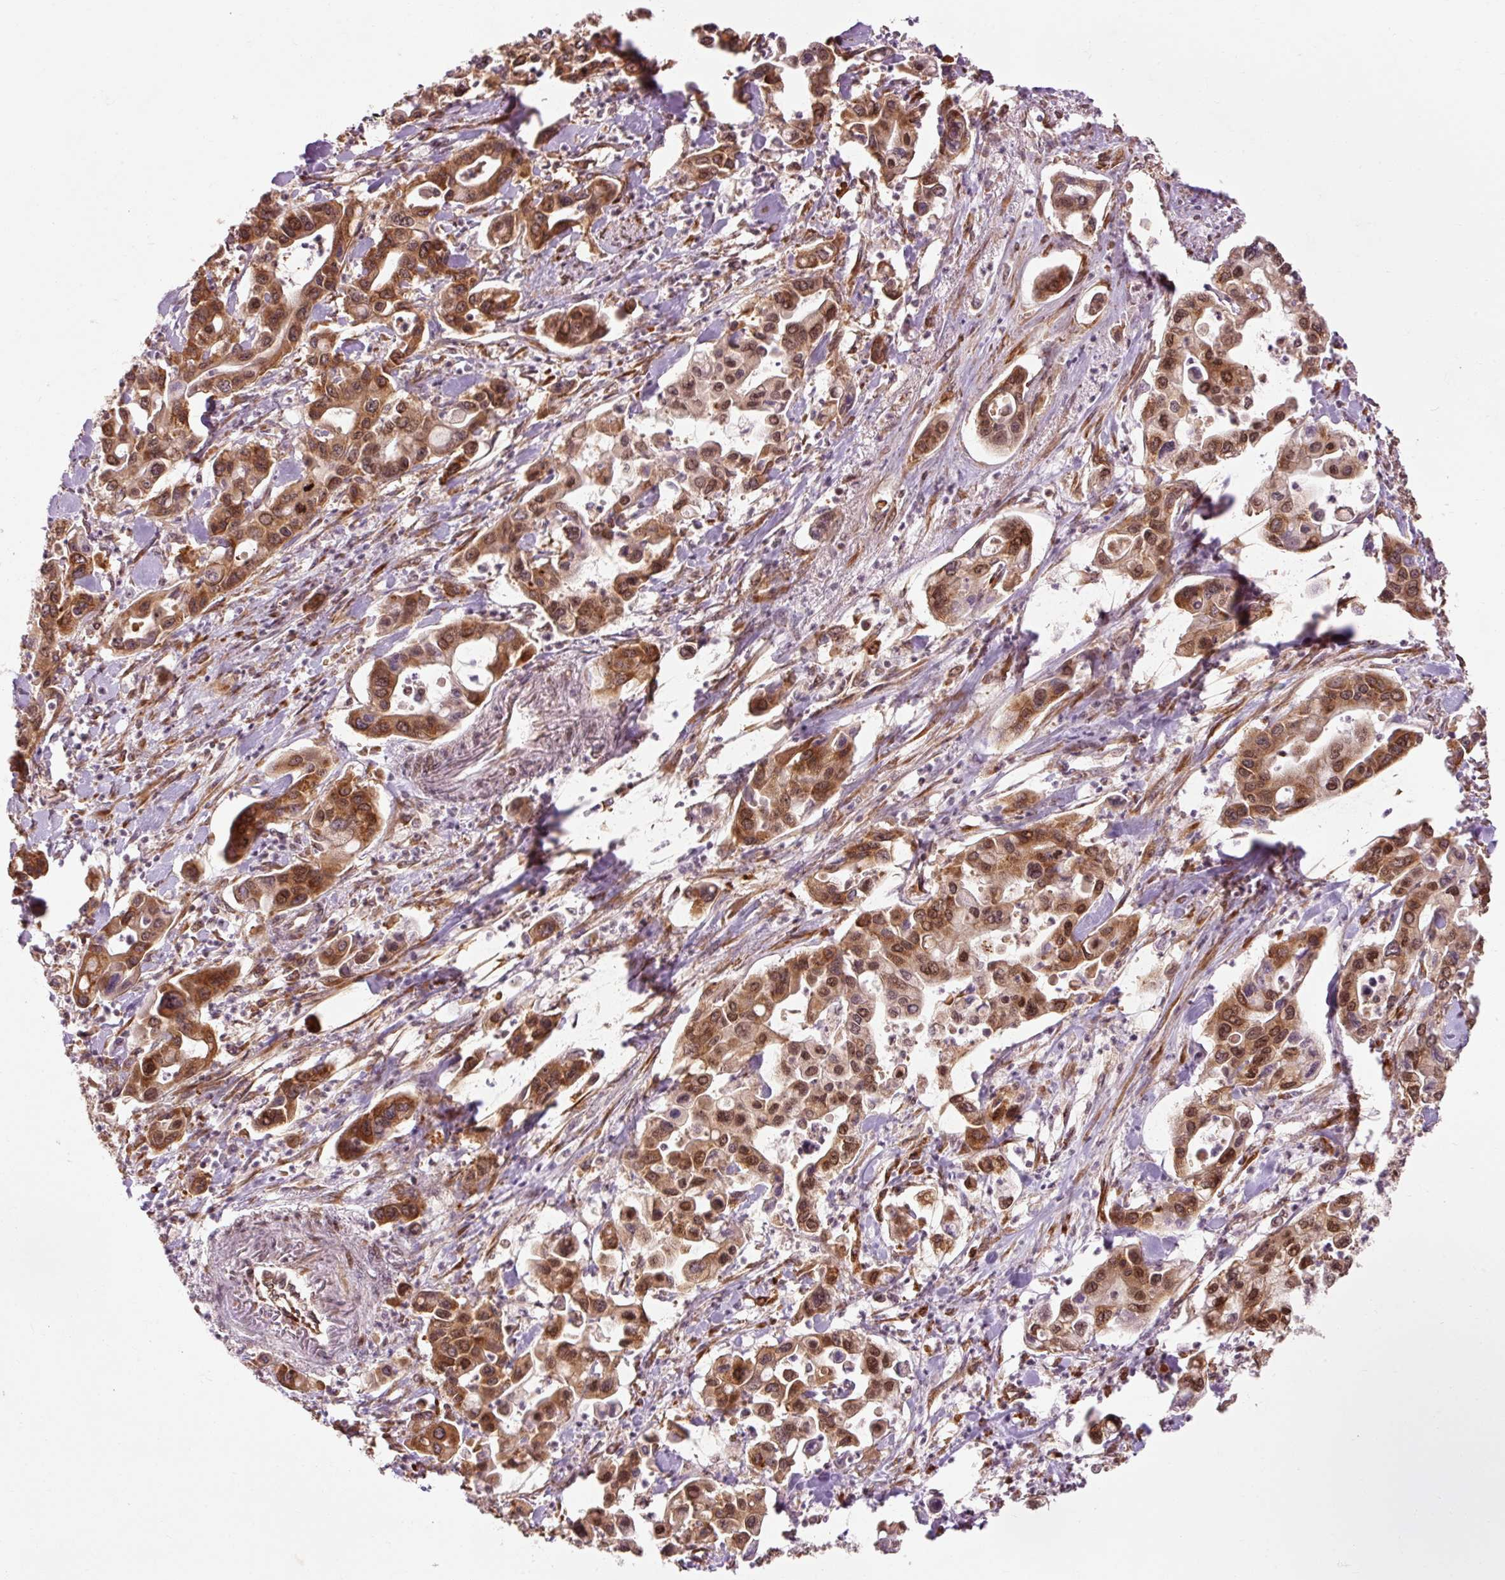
{"staining": {"intensity": "moderate", "quantity": ">75%", "location": "cytoplasmic/membranous,nuclear"}, "tissue": "pancreatic cancer", "cell_type": "Tumor cells", "image_type": "cancer", "snomed": [{"axis": "morphology", "description": "Adenocarcinoma, NOS"}, {"axis": "topography", "description": "Pancreas"}], "caption": "Pancreatic adenocarcinoma was stained to show a protein in brown. There is medium levels of moderate cytoplasmic/membranous and nuclear expression in about >75% of tumor cells. Immunohistochemistry stains the protein of interest in brown and the nuclei are stained blue.", "gene": "PDAP1", "patient": {"sex": "male", "age": 62}}